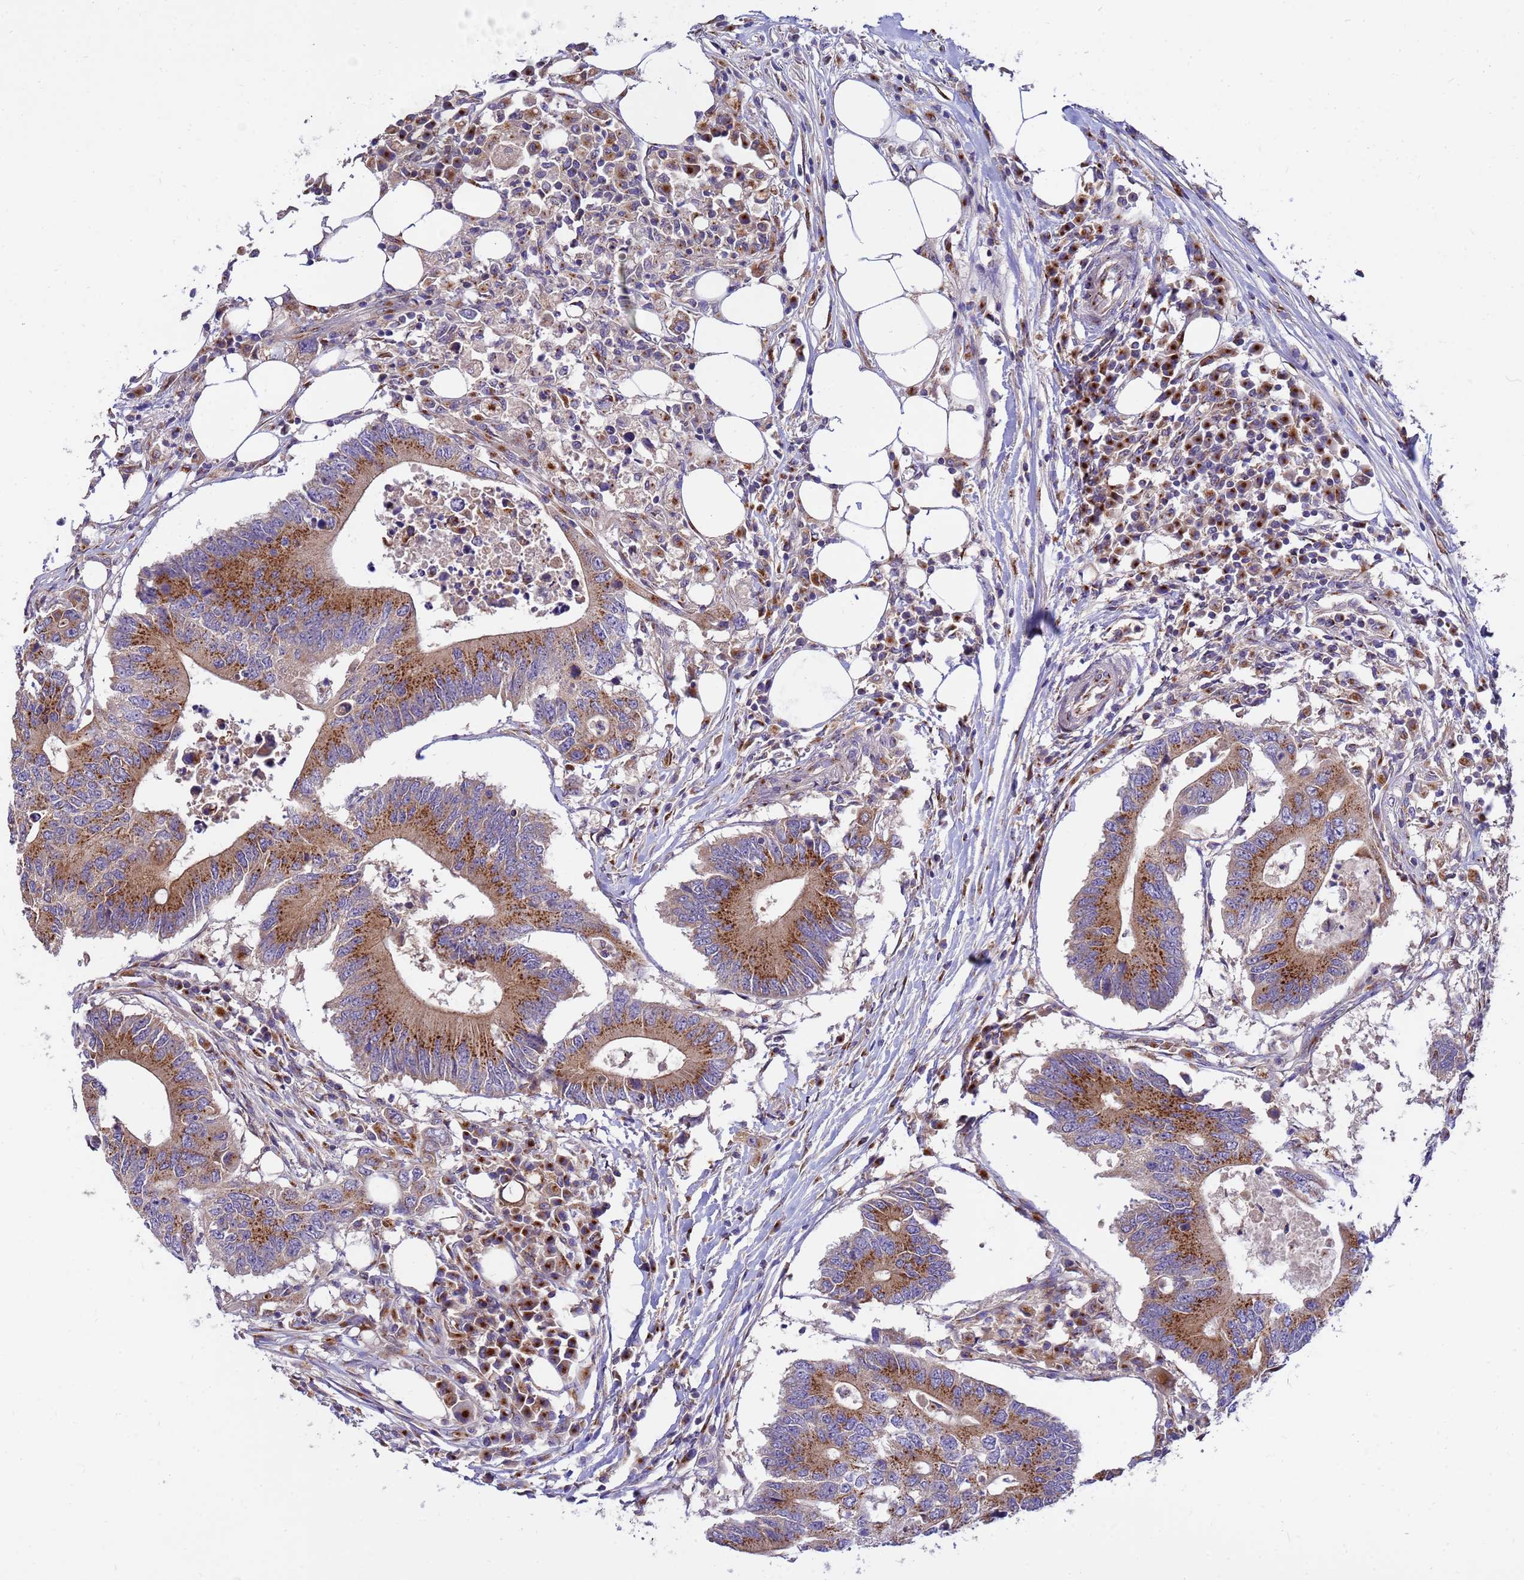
{"staining": {"intensity": "moderate", "quantity": ">75%", "location": "cytoplasmic/membranous"}, "tissue": "colorectal cancer", "cell_type": "Tumor cells", "image_type": "cancer", "snomed": [{"axis": "morphology", "description": "Adenocarcinoma, NOS"}, {"axis": "topography", "description": "Colon"}], "caption": "This photomicrograph displays immunohistochemistry staining of colorectal cancer, with medium moderate cytoplasmic/membranous positivity in approximately >75% of tumor cells.", "gene": "HPS3", "patient": {"sex": "male", "age": 71}}